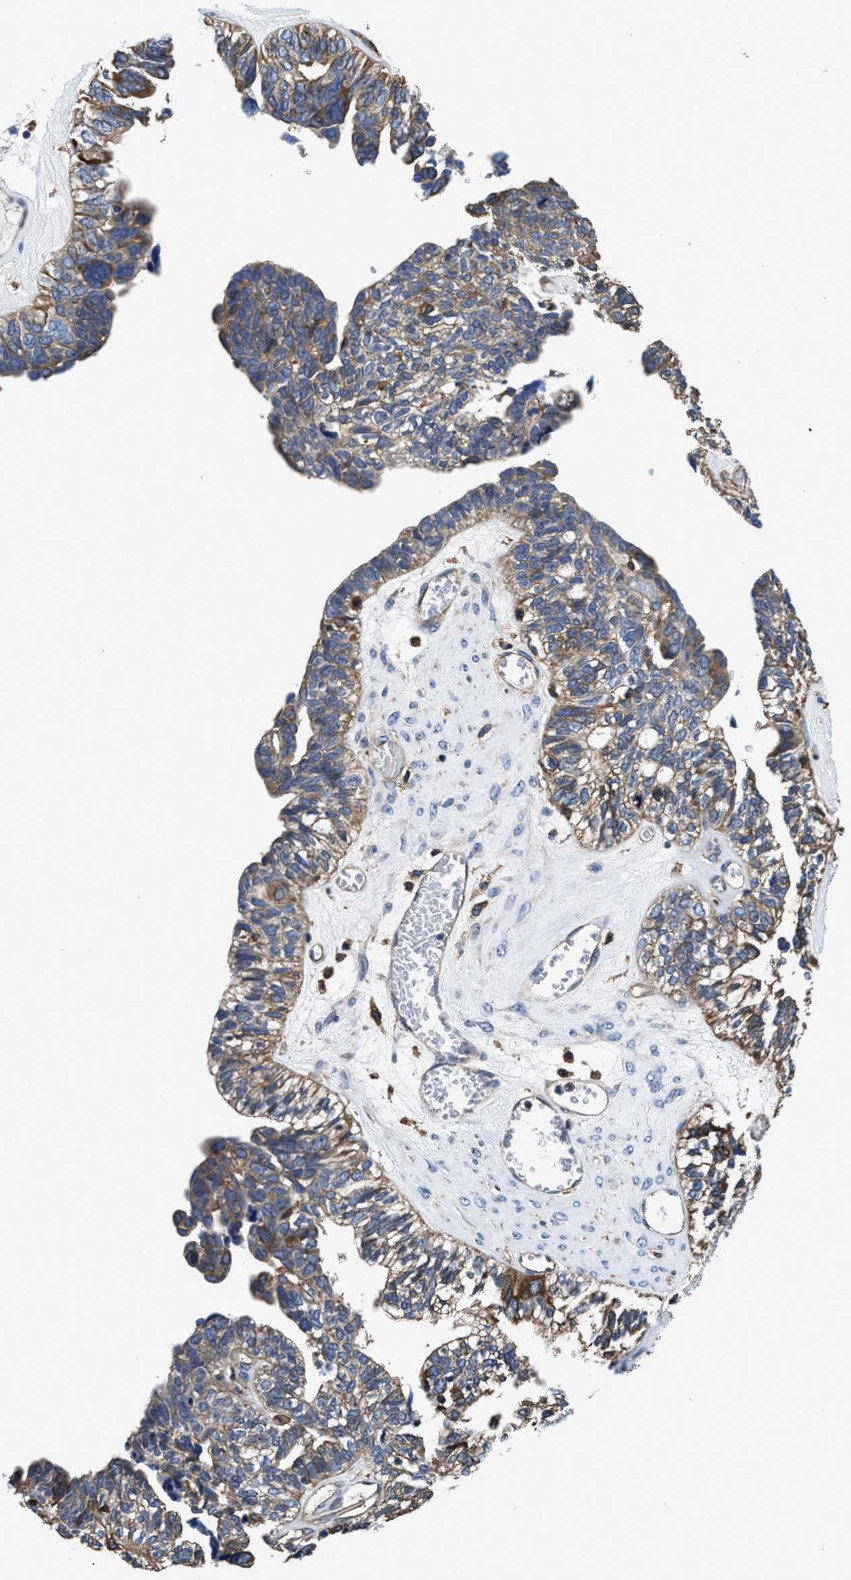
{"staining": {"intensity": "moderate", "quantity": ">75%", "location": "cytoplasmic/membranous"}, "tissue": "ovarian cancer", "cell_type": "Tumor cells", "image_type": "cancer", "snomed": [{"axis": "morphology", "description": "Cystadenocarcinoma, serous, NOS"}, {"axis": "topography", "description": "Ovary"}], "caption": "Immunohistochemistry photomicrograph of ovarian cancer (serous cystadenocarcinoma) stained for a protein (brown), which exhibits medium levels of moderate cytoplasmic/membranous staining in about >75% of tumor cells.", "gene": "PPP1R9B", "patient": {"sex": "female", "age": 79}}